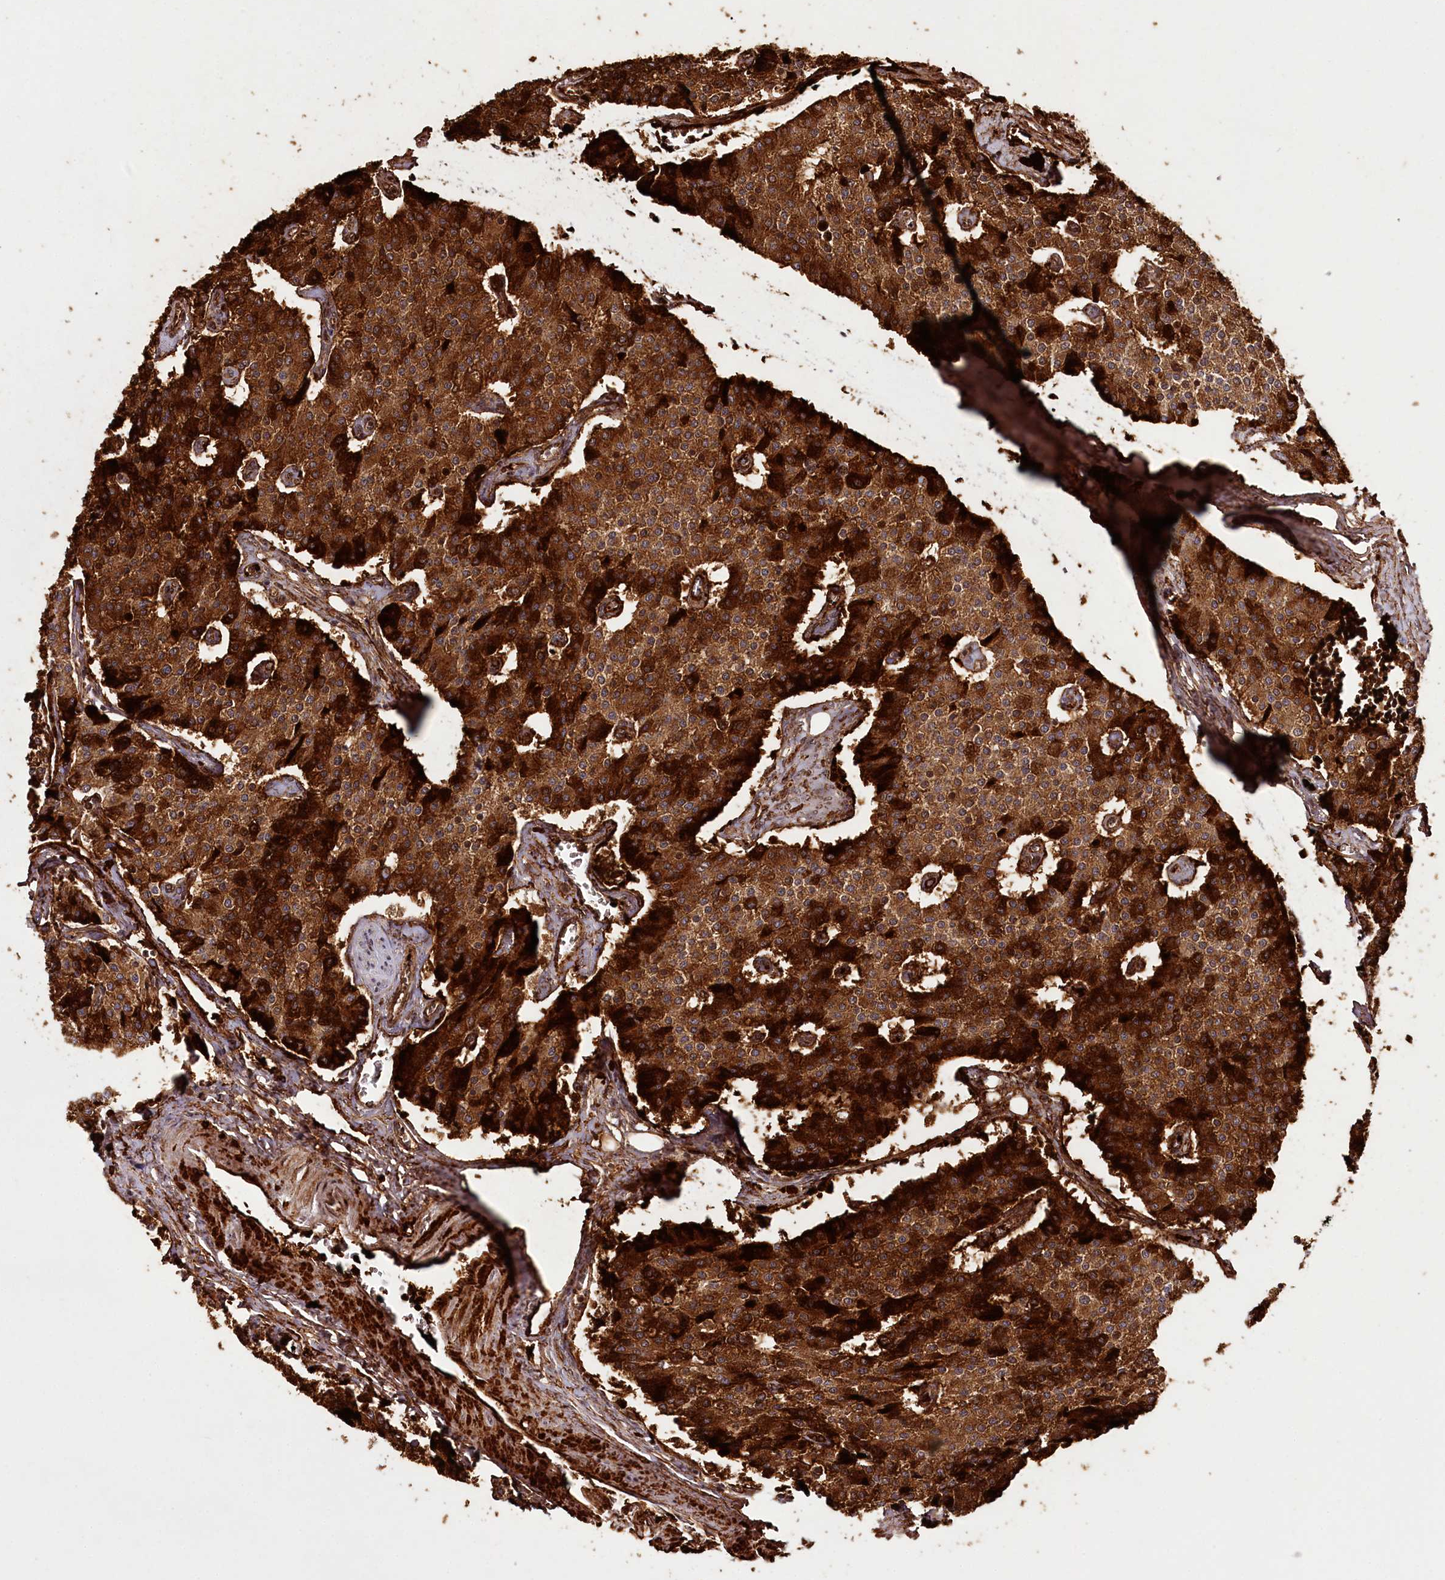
{"staining": {"intensity": "strong", "quantity": ">75%", "location": "cytoplasmic/membranous"}, "tissue": "carcinoid", "cell_type": "Tumor cells", "image_type": "cancer", "snomed": [{"axis": "morphology", "description": "Carcinoid, malignant, NOS"}, {"axis": "topography", "description": "Colon"}], "caption": "An IHC photomicrograph of tumor tissue is shown. Protein staining in brown shows strong cytoplasmic/membranous positivity in carcinoid within tumor cells.", "gene": "COPG1", "patient": {"sex": "female", "age": 52}}